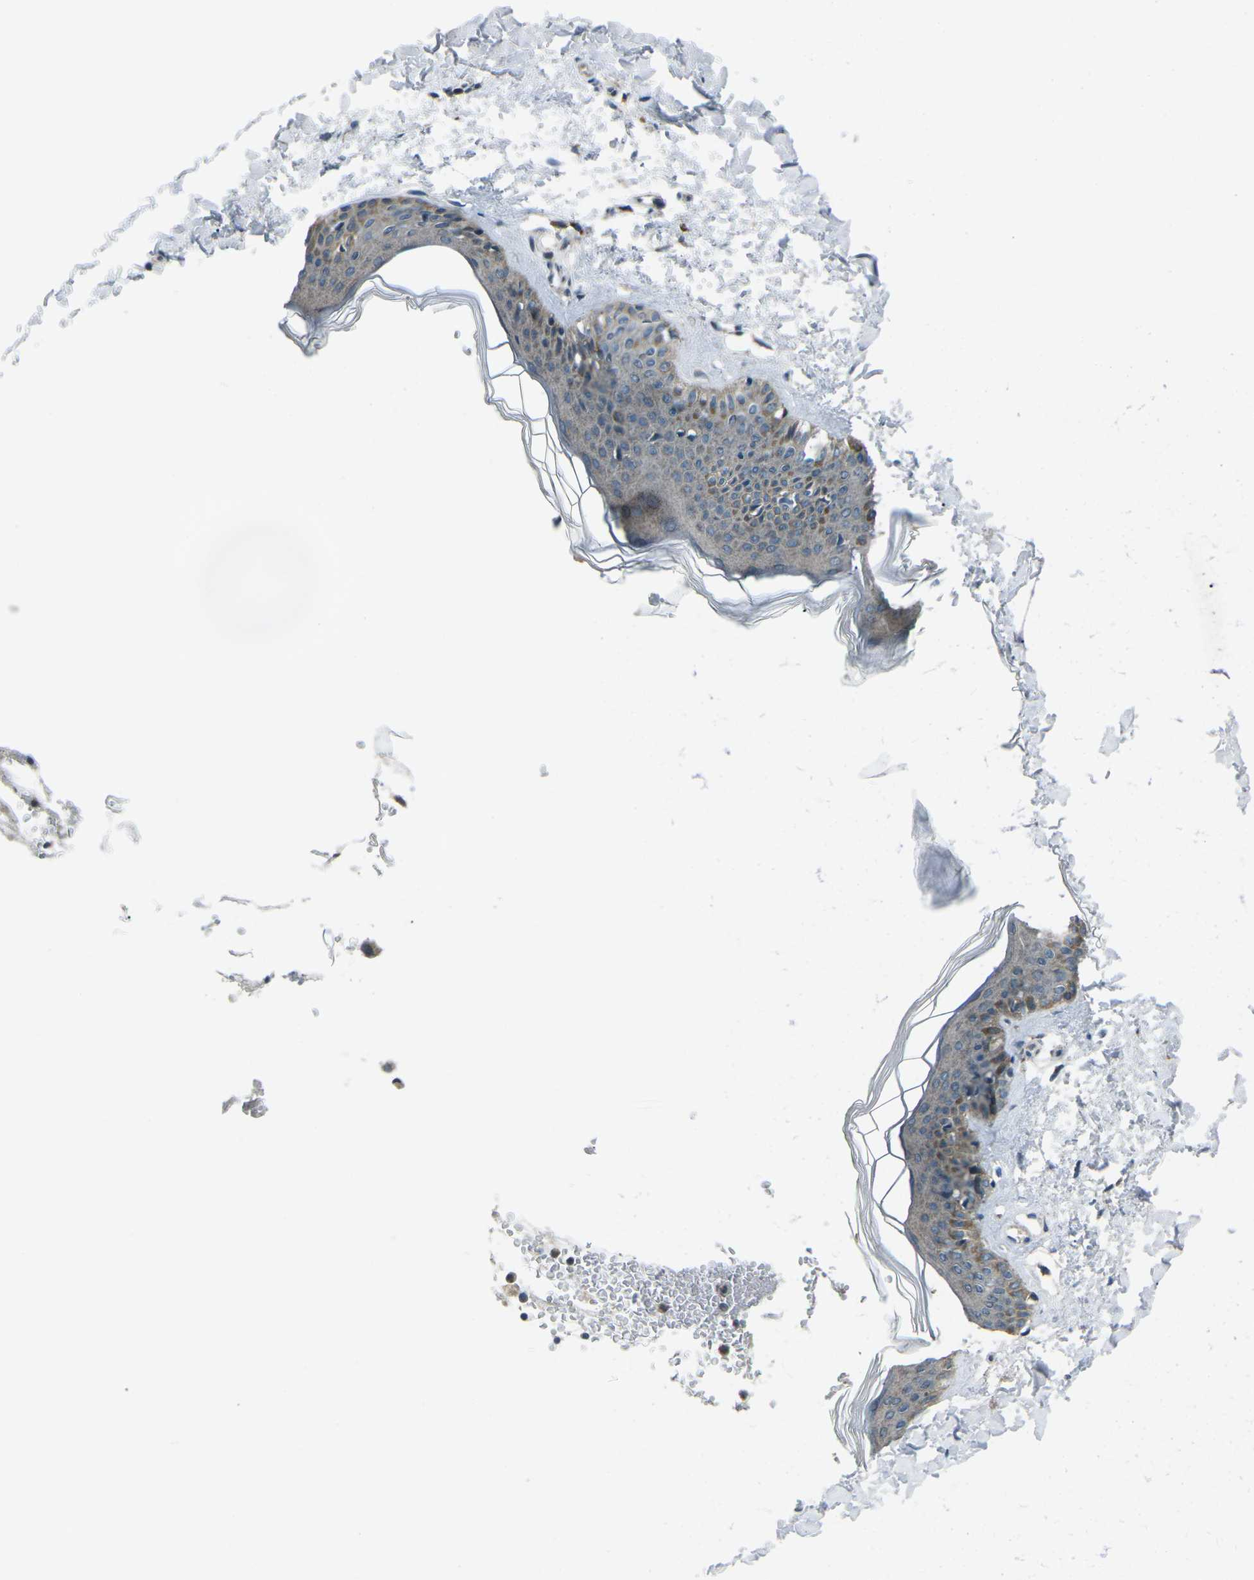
{"staining": {"intensity": "negative", "quantity": "none", "location": "none"}, "tissue": "skin", "cell_type": "Fibroblasts", "image_type": "normal", "snomed": [{"axis": "morphology", "description": "Normal tissue, NOS"}, {"axis": "topography", "description": "Skin"}], "caption": "There is no significant positivity in fibroblasts of skin. (Brightfield microscopy of DAB (3,3'-diaminobenzidine) IHC at high magnification).", "gene": "CDK16", "patient": {"sex": "female", "age": 41}}